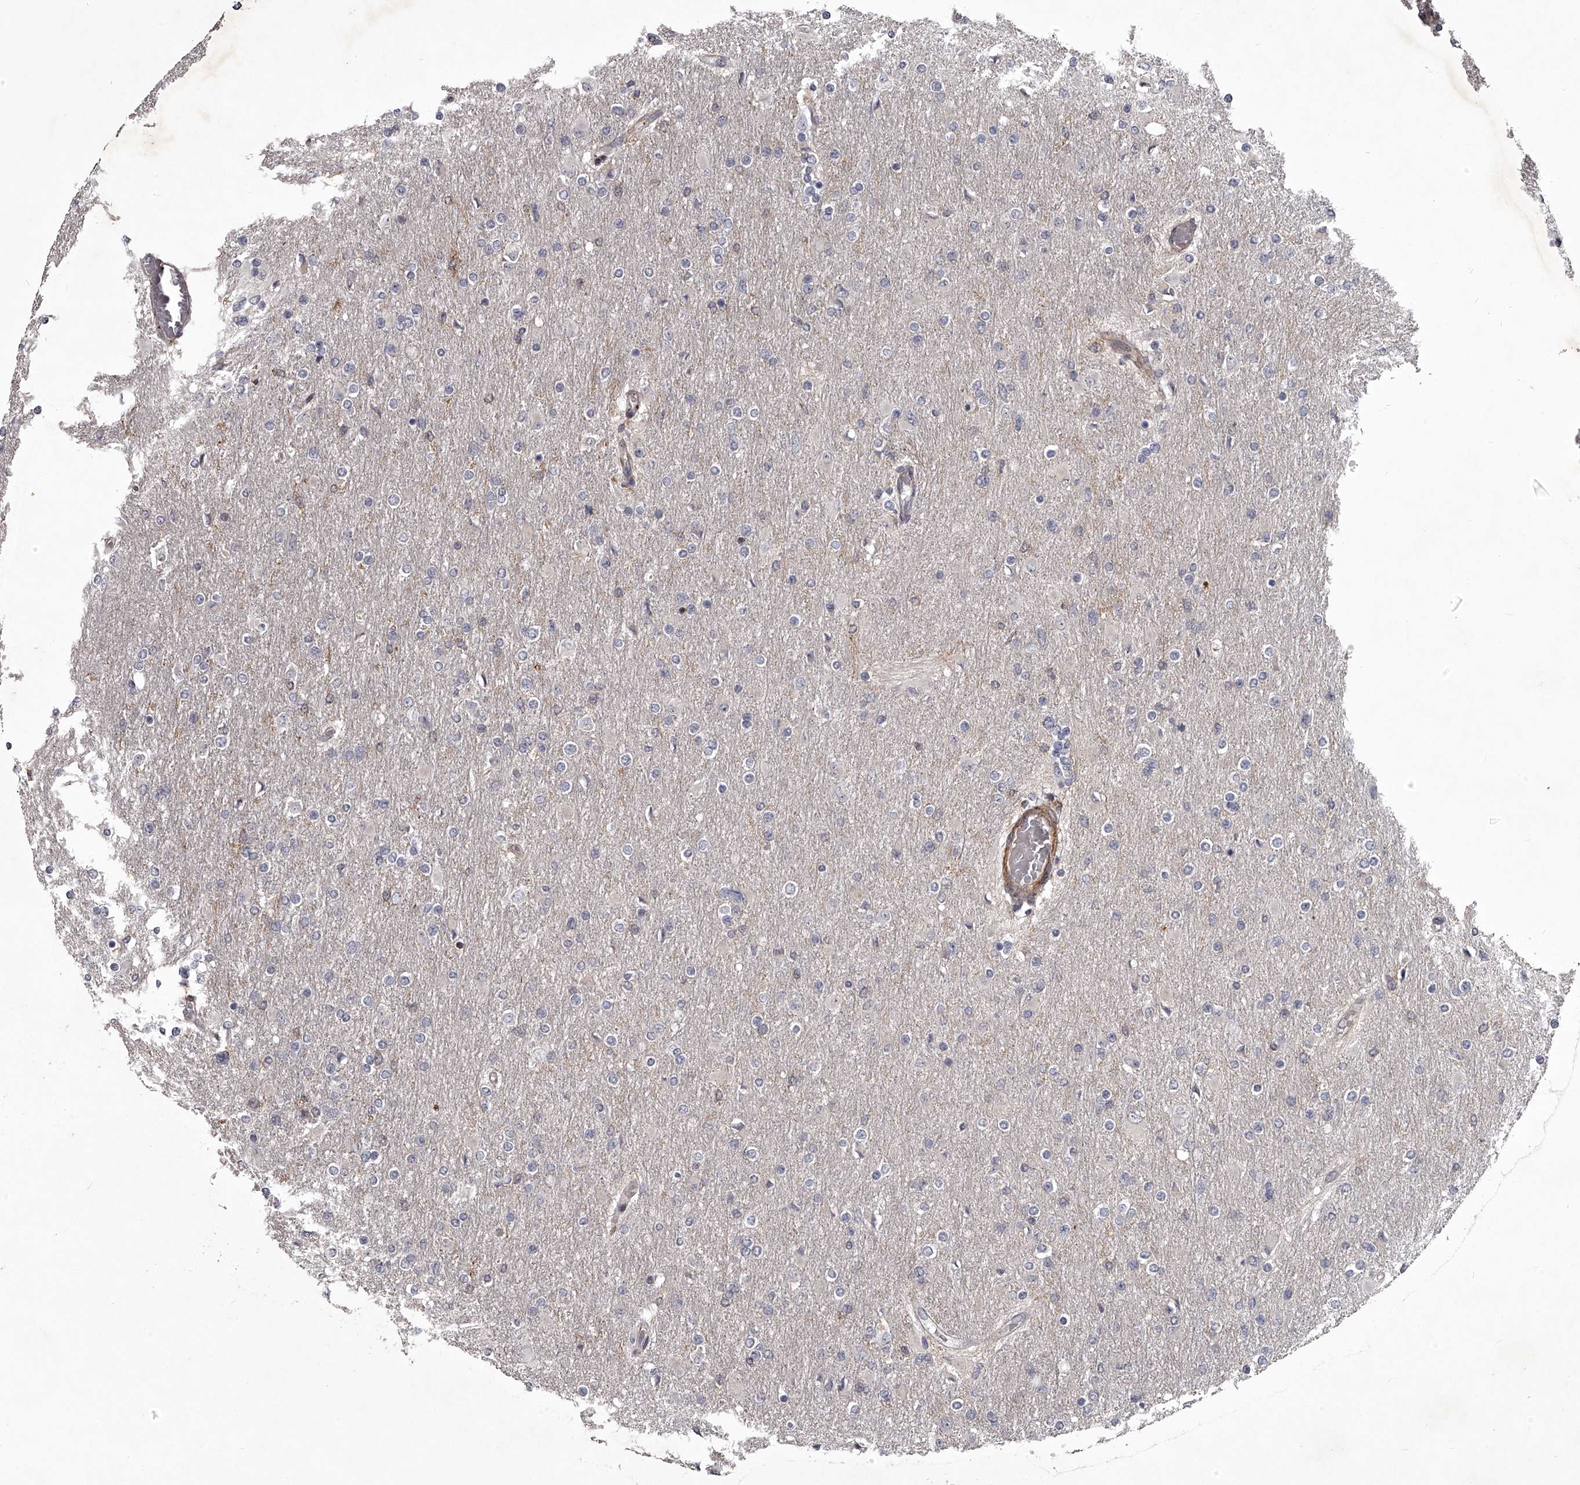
{"staining": {"intensity": "negative", "quantity": "none", "location": "none"}, "tissue": "glioma", "cell_type": "Tumor cells", "image_type": "cancer", "snomed": [{"axis": "morphology", "description": "Glioma, malignant, High grade"}, {"axis": "topography", "description": "Cerebral cortex"}], "caption": "Immunohistochemistry photomicrograph of glioma stained for a protein (brown), which displays no staining in tumor cells.", "gene": "RRP36", "patient": {"sex": "female", "age": 36}}